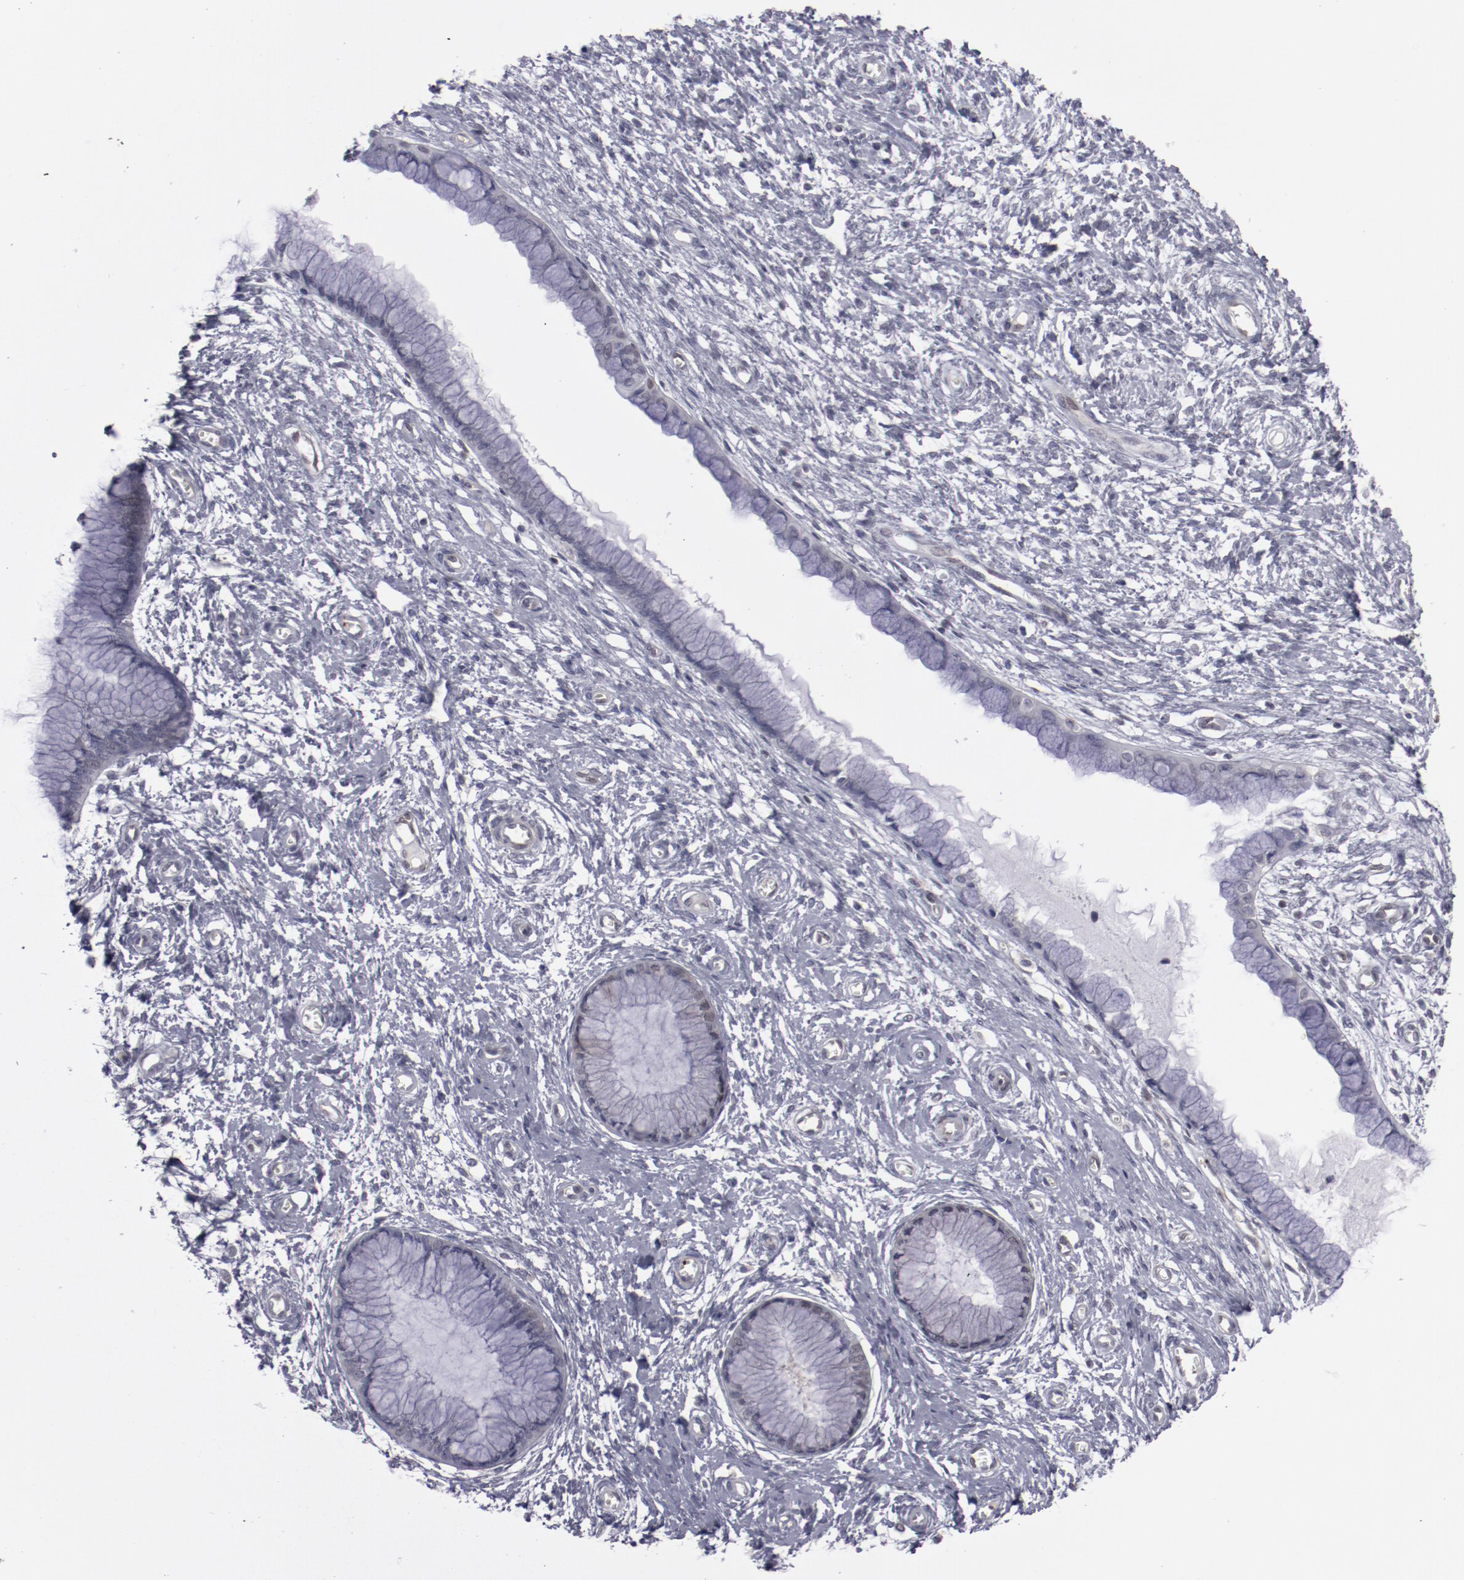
{"staining": {"intensity": "negative", "quantity": "none", "location": "none"}, "tissue": "cervix", "cell_type": "Glandular cells", "image_type": "normal", "snomed": [{"axis": "morphology", "description": "Normal tissue, NOS"}, {"axis": "topography", "description": "Cervix"}], "caption": "Glandular cells are negative for protein expression in unremarkable human cervix. (IHC, brightfield microscopy, high magnification).", "gene": "LEF1", "patient": {"sex": "female", "age": 55}}